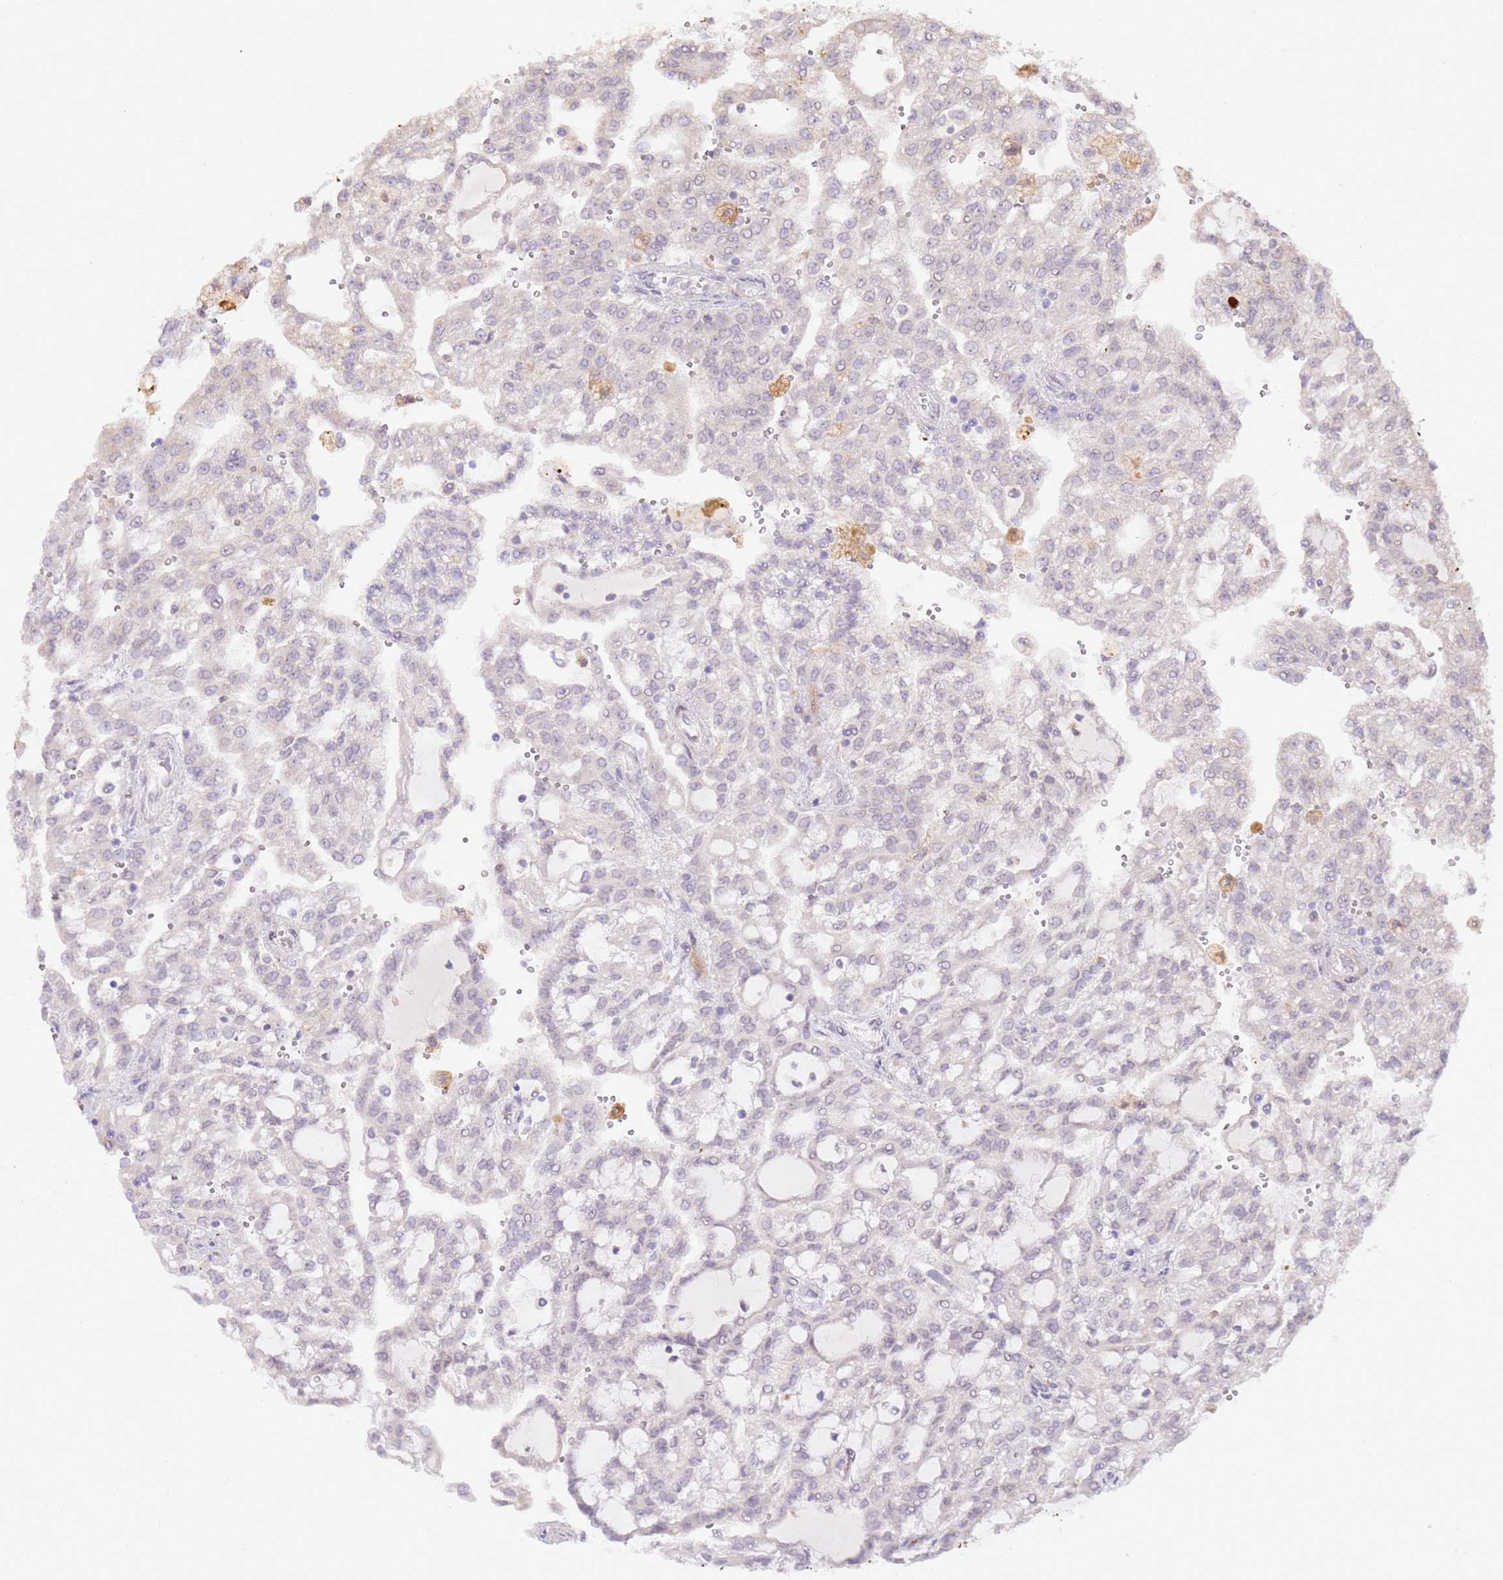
{"staining": {"intensity": "negative", "quantity": "none", "location": "none"}, "tissue": "renal cancer", "cell_type": "Tumor cells", "image_type": "cancer", "snomed": [{"axis": "morphology", "description": "Adenocarcinoma, NOS"}, {"axis": "topography", "description": "Kidney"}], "caption": "Renal adenocarcinoma was stained to show a protein in brown. There is no significant expression in tumor cells. (DAB (3,3'-diaminobenzidine) IHC visualized using brightfield microscopy, high magnification).", "gene": "LGI4", "patient": {"sex": "male", "age": 63}}